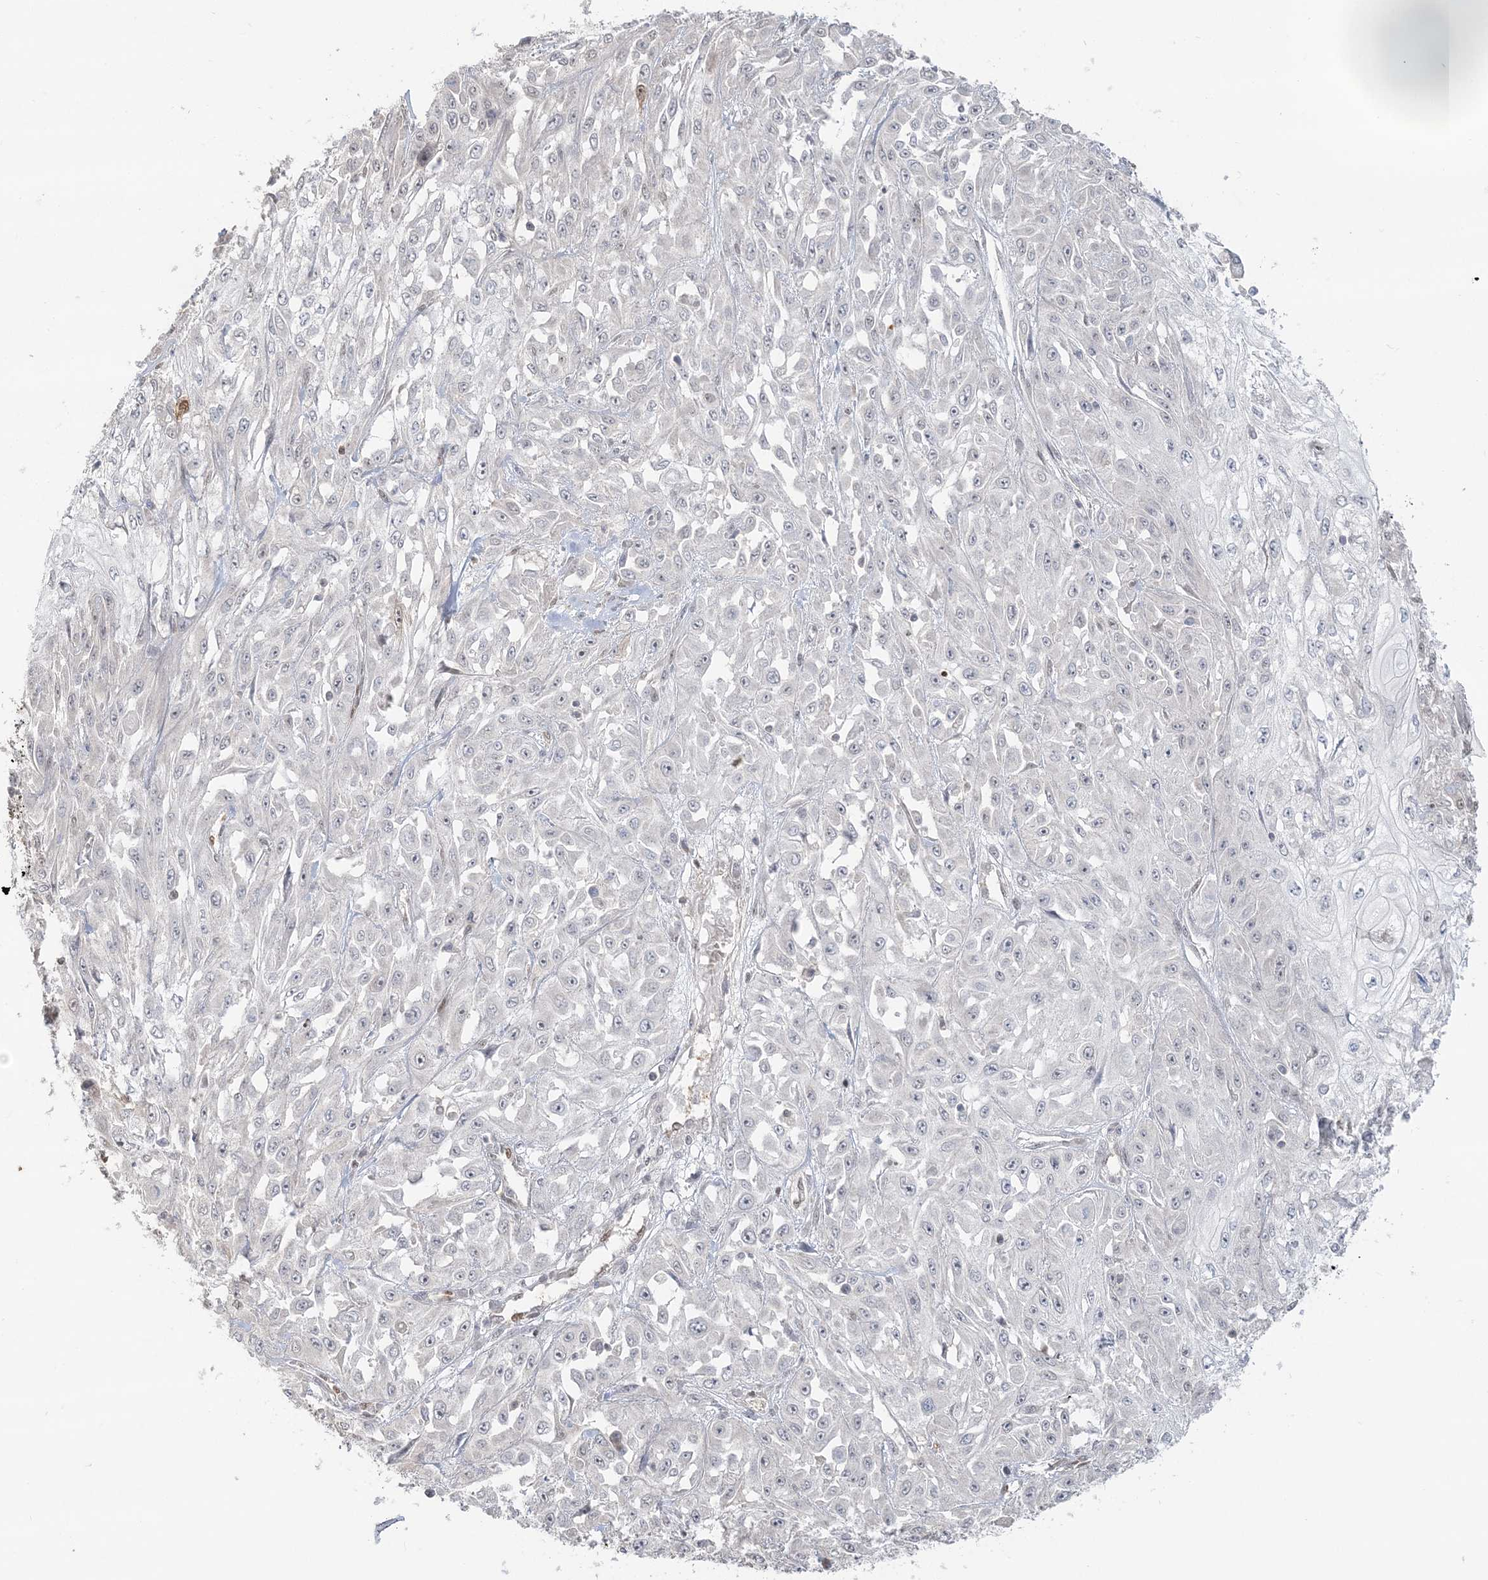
{"staining": {"intensity": "negative", "quantity": "none", "location": "none"}, "tissue": "skin cancer", "cell_type": "Tumor cells", "image_type": "cancer", "snomed": [{"axis": "morphology", "description": "Squamous cell carcinoma, NOS"}, {"axis": "morphology", "description": "Squamous cell carcinoma, metastatic, NOS"}, {"axis": "topography", "description": "Skin"}, {"axis": "topography", "description": "Lymph node"}], "caption": "Tumor cells are negative for protein expression in human metastatic squamous cell carcinoma (skin).", "gene": "SUMO2", "patient": {"sex": "male", "age": 75}}